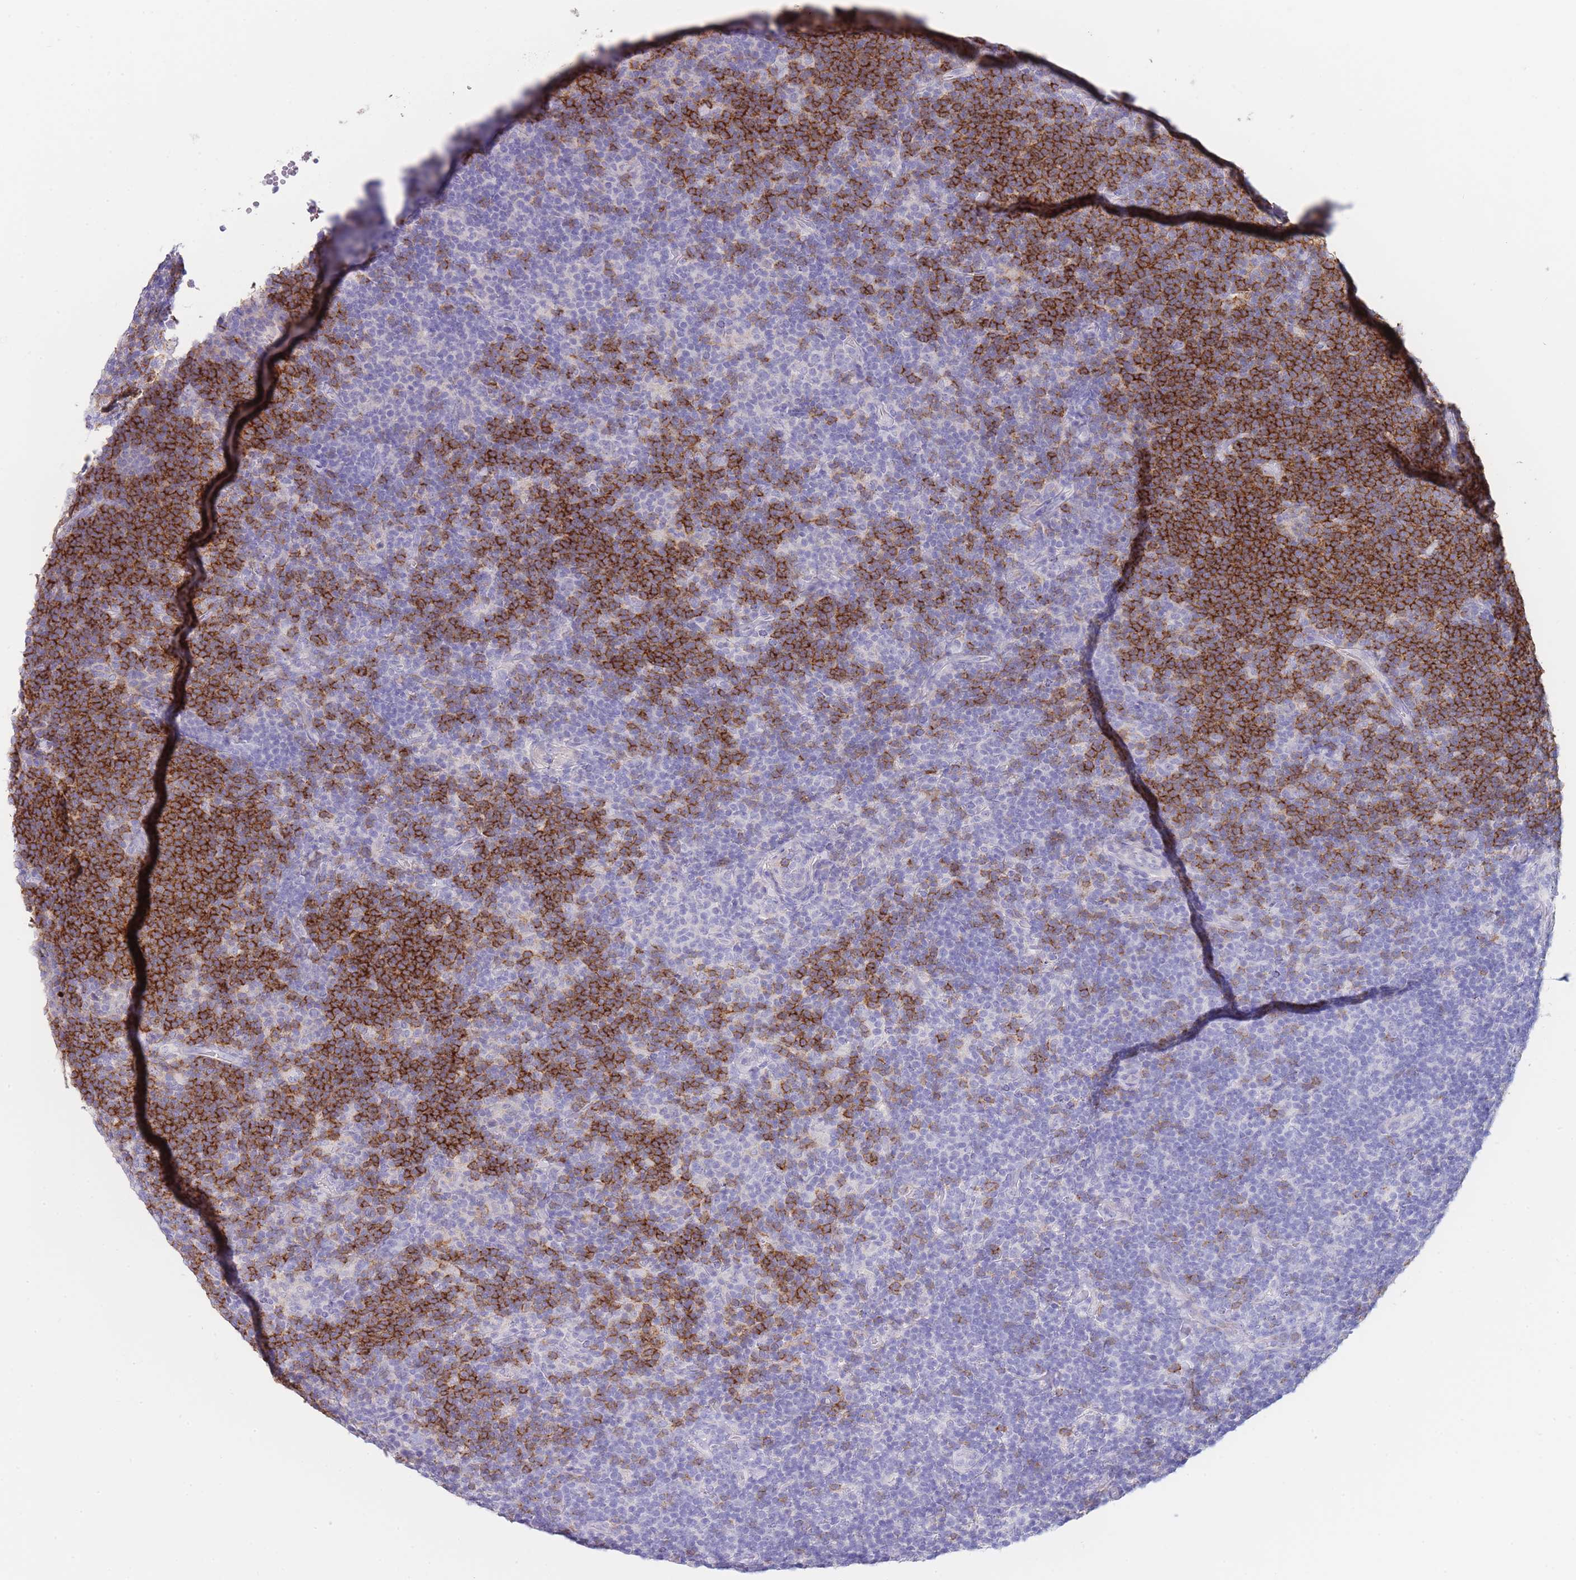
{"staining": {"intensity": "negative", "quantity": "none", "location": "none"}, "tissue": "lymphoma", "cell_type": "Tumor cells", "image_type": "cancer", "snomed": [{"axis": "morphology", "description": "Hodgkin's disease, NOS"}, {"axis": "topography", "description": "Lymph node"}], "caption": "Human lymphoma stained for a protein using immunohistochemistry (IHC) exhibits no expression in tumor cells.", "gene": "CD37", "patient": {"sex": "female", "age": 57}}